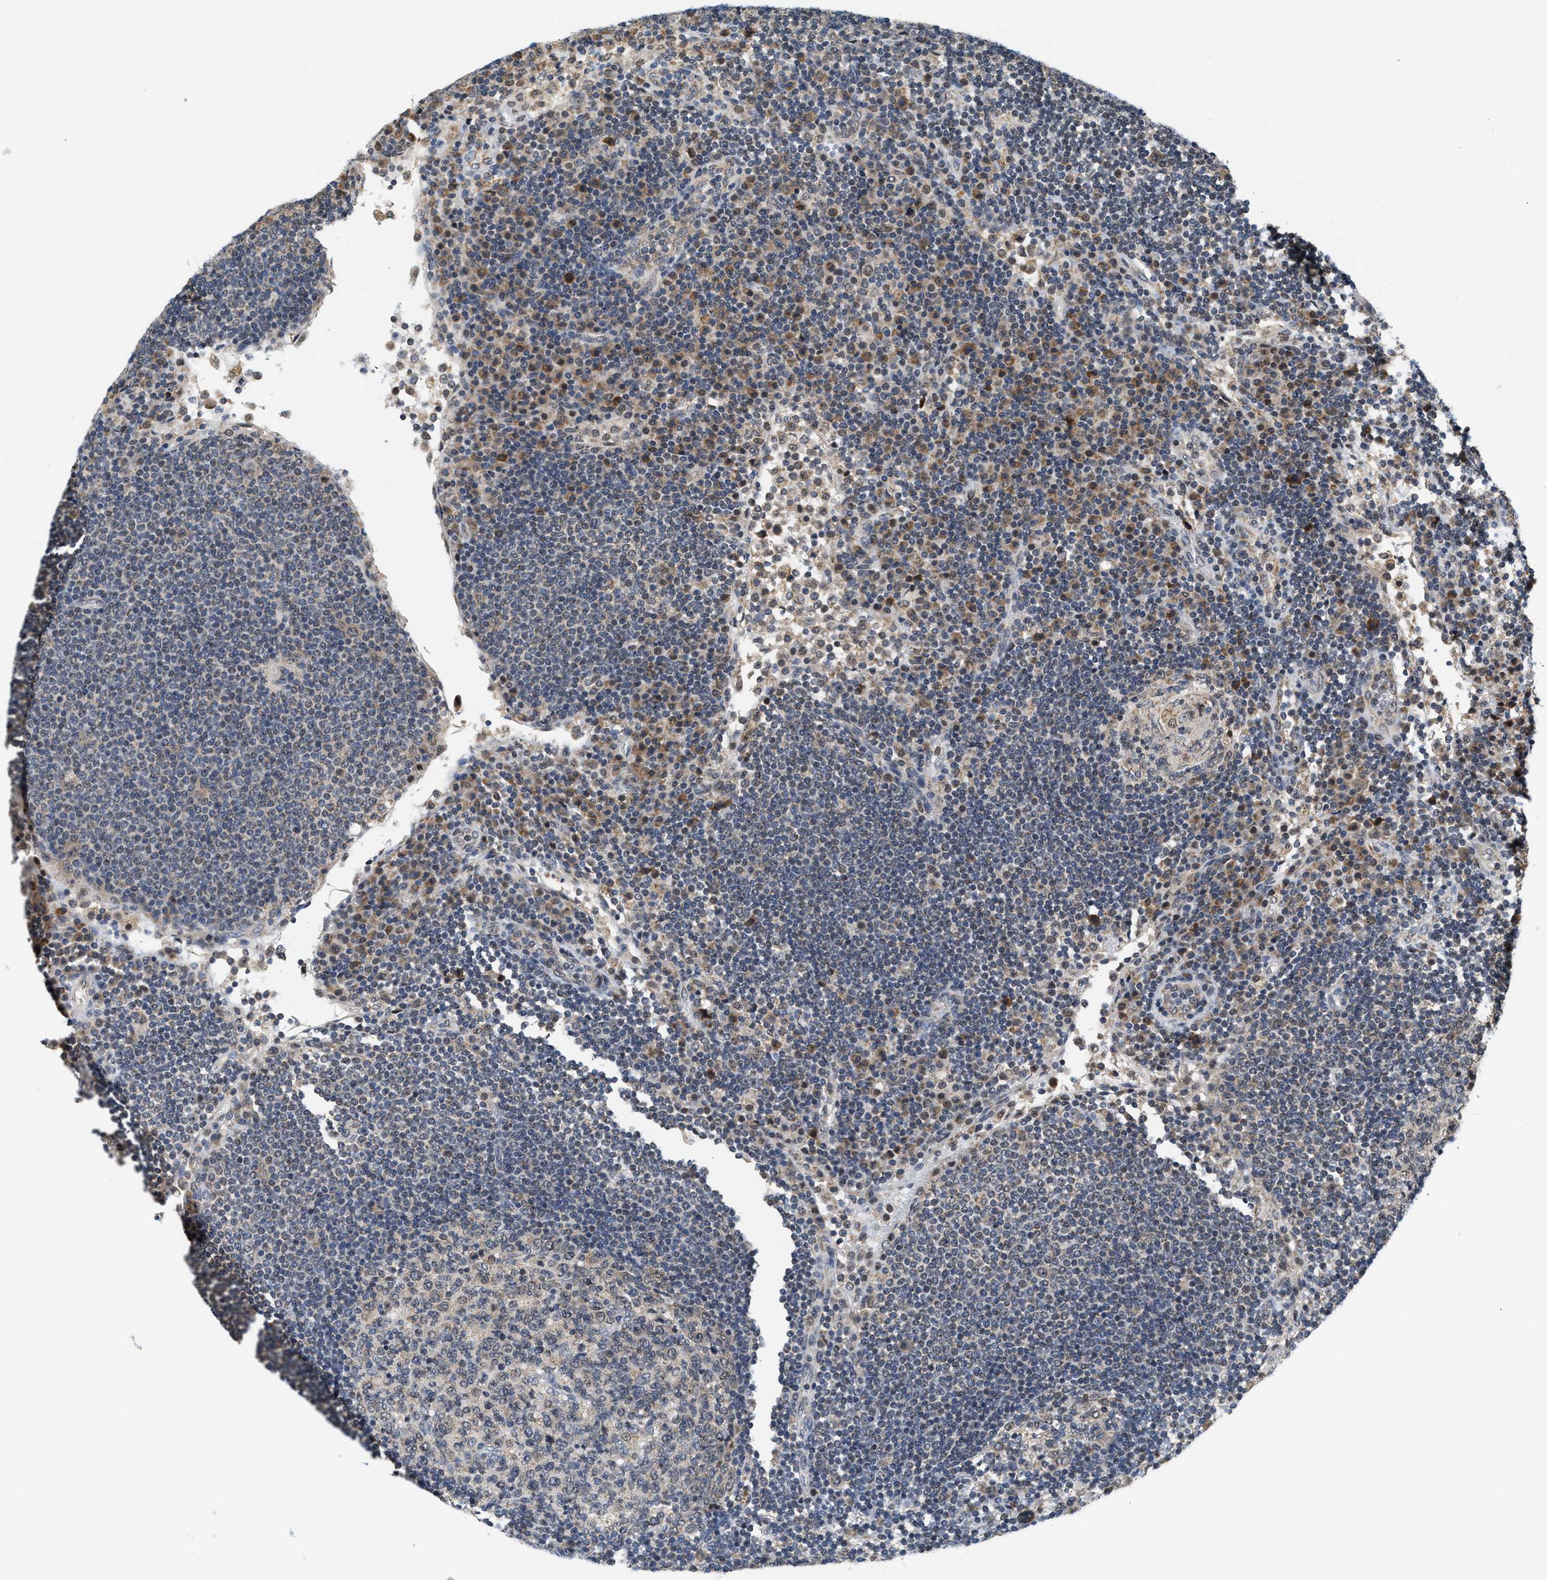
{"staining": {"intensity": "weak", "quantity": "<25%", "location": "cytoplasmic/membranous"}, "tissue": "lymph node", "cell_type": "Germinal center cells", "image_type": "normal", "snomed": [{"axis": "morphology", "description": "Normal tissue, NOS"}, {"axis": "topography", "description": "Lymph node"}], "caption": "This image is of unremarkable lymph node stained with IHC to label a protein in brown with the nuclei are counter-stained blue. There is no staining in germinal center cells.", "gene": "GIGYF1", "patient": {"sex": "female", "age": 53}}